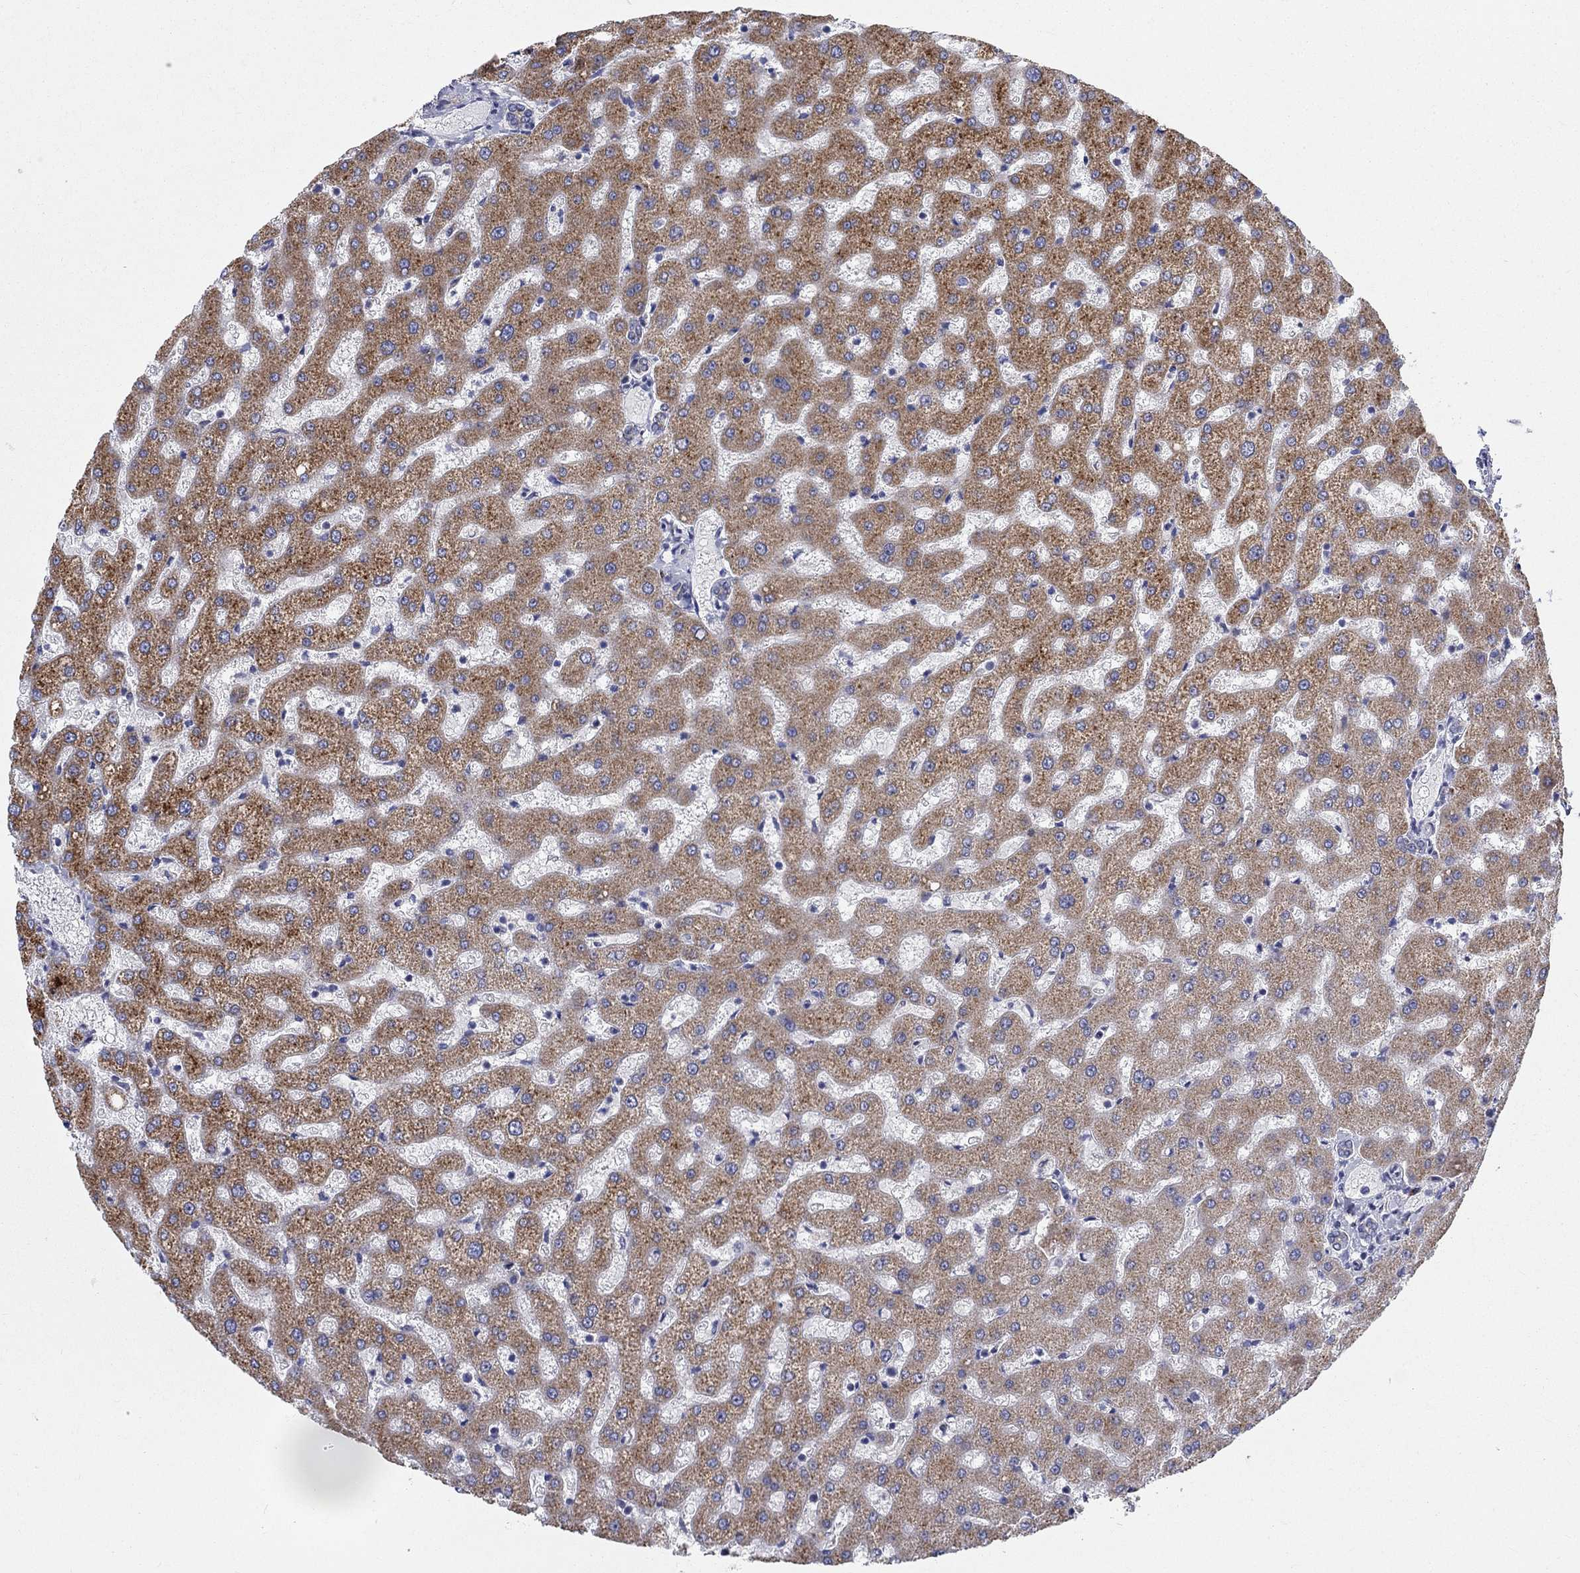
{"staining": {"intensity": "negative", "quantity": "none", "location": "none"}, "tissue": "liver", "cell_type": "Cholangiocytes", "image_type": "normal", "snomed": [{"axis": "morphology", "description": "Normal tissue, NOS"}, {"axis": "topography", "description": "Liver"}], "caption": "Immunohistochemistry photomicrograph of unremarkable liver: liver stained with DAB (3,3'-diaminobenzidine) reveals no significant protein positivity in cholangiocytes. (IHC, brightfield microscopy, high magnification).", "gene": "BCO2", "patient": {"sex": "female", "age": 50}}